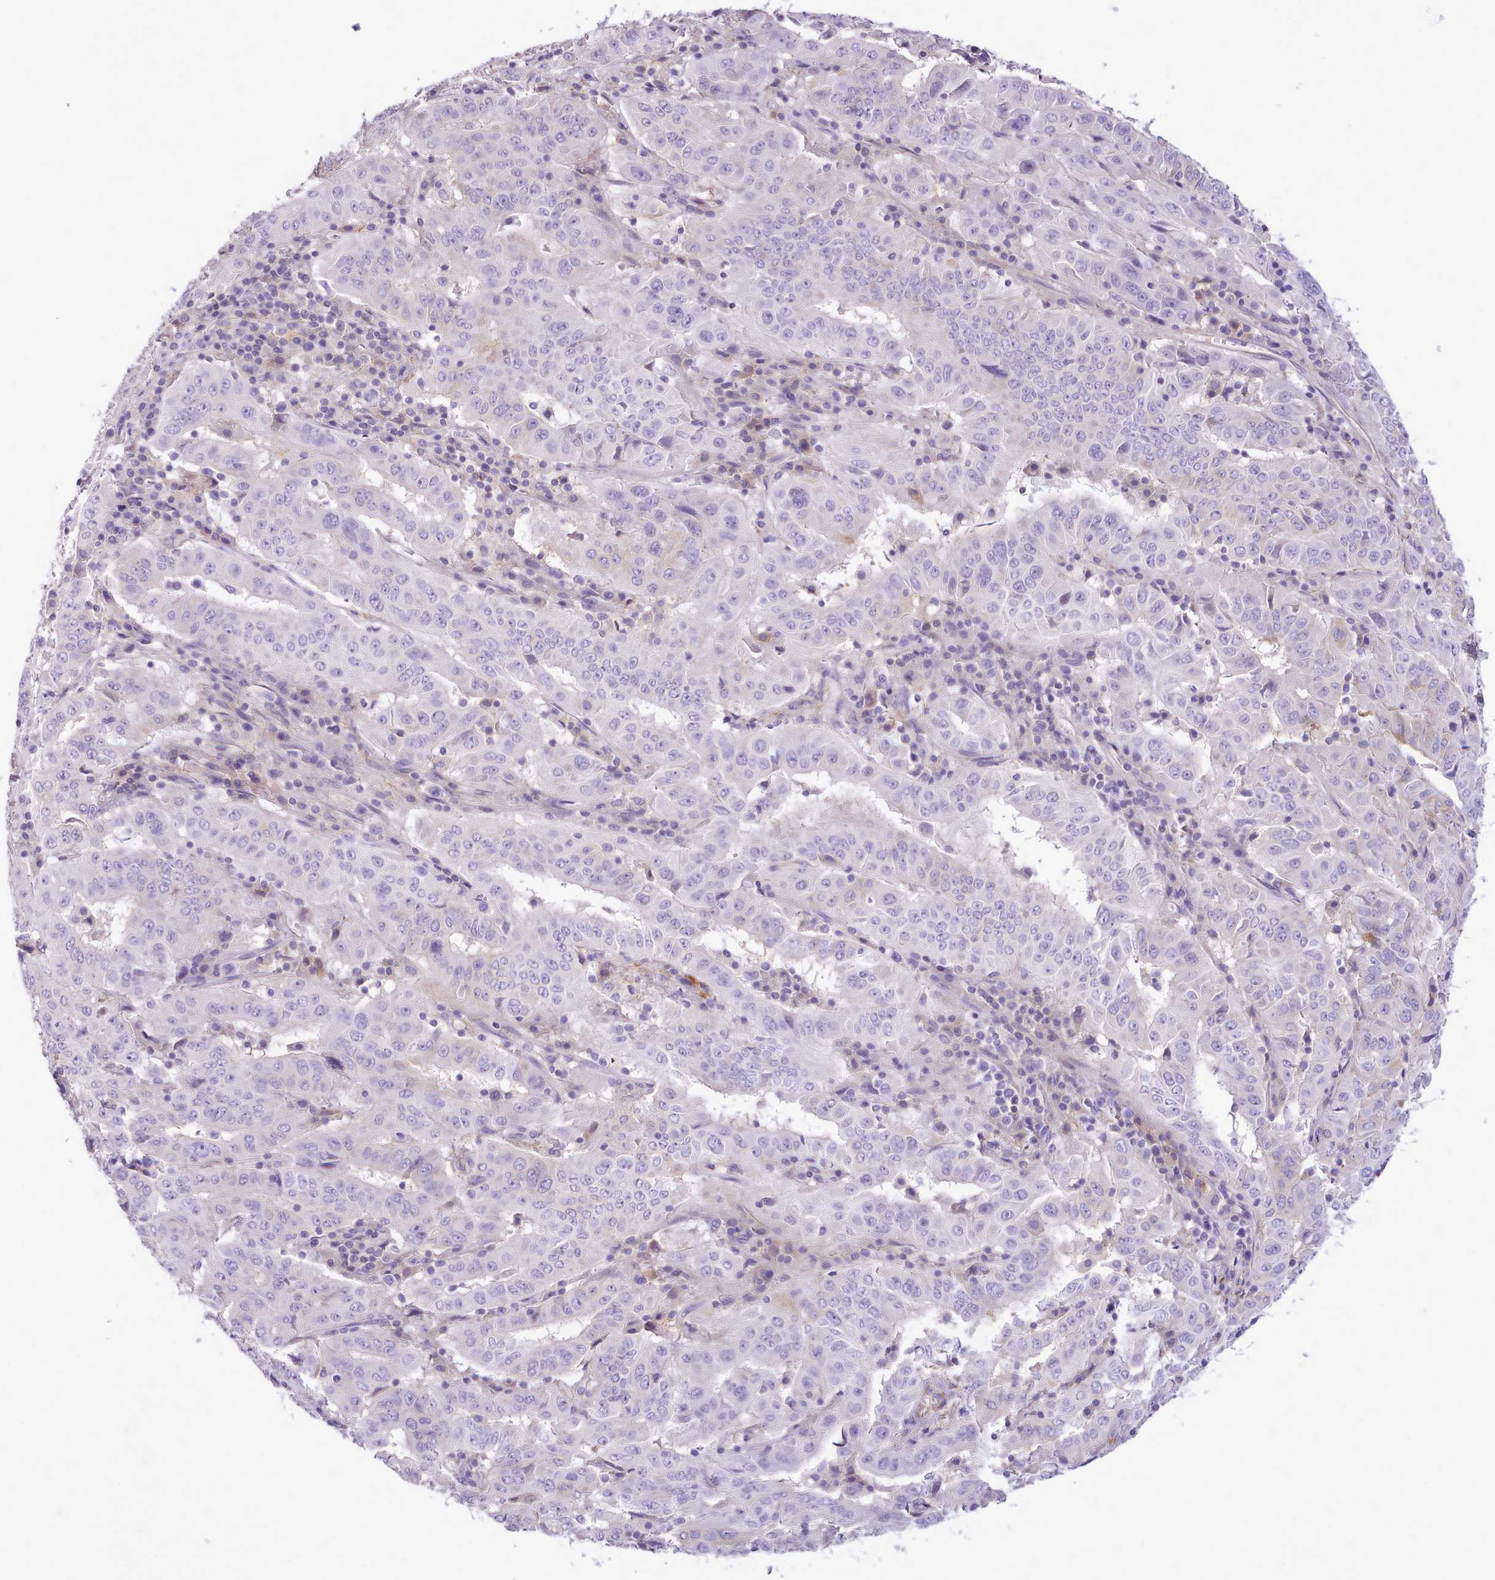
{"staining": {"intensity": "negative", "quantity": "none", "location": "none"}, "tissue": "pancreatic cancer", "cell_type": "Tumor cells", "image_type": "cancer", "snomed": [{"axis": "morphology", "description": "Adenocarcinoma, NOS"}, {"axis": "topography", "description": "Pancreas"}], "caption": "This is an IHC histopathology image of human pancreatic adenocarcinoma. There is no staining in tumor cells.", "gene": "CYP2A13", "patient": {"sex": "male", "age": 63}}